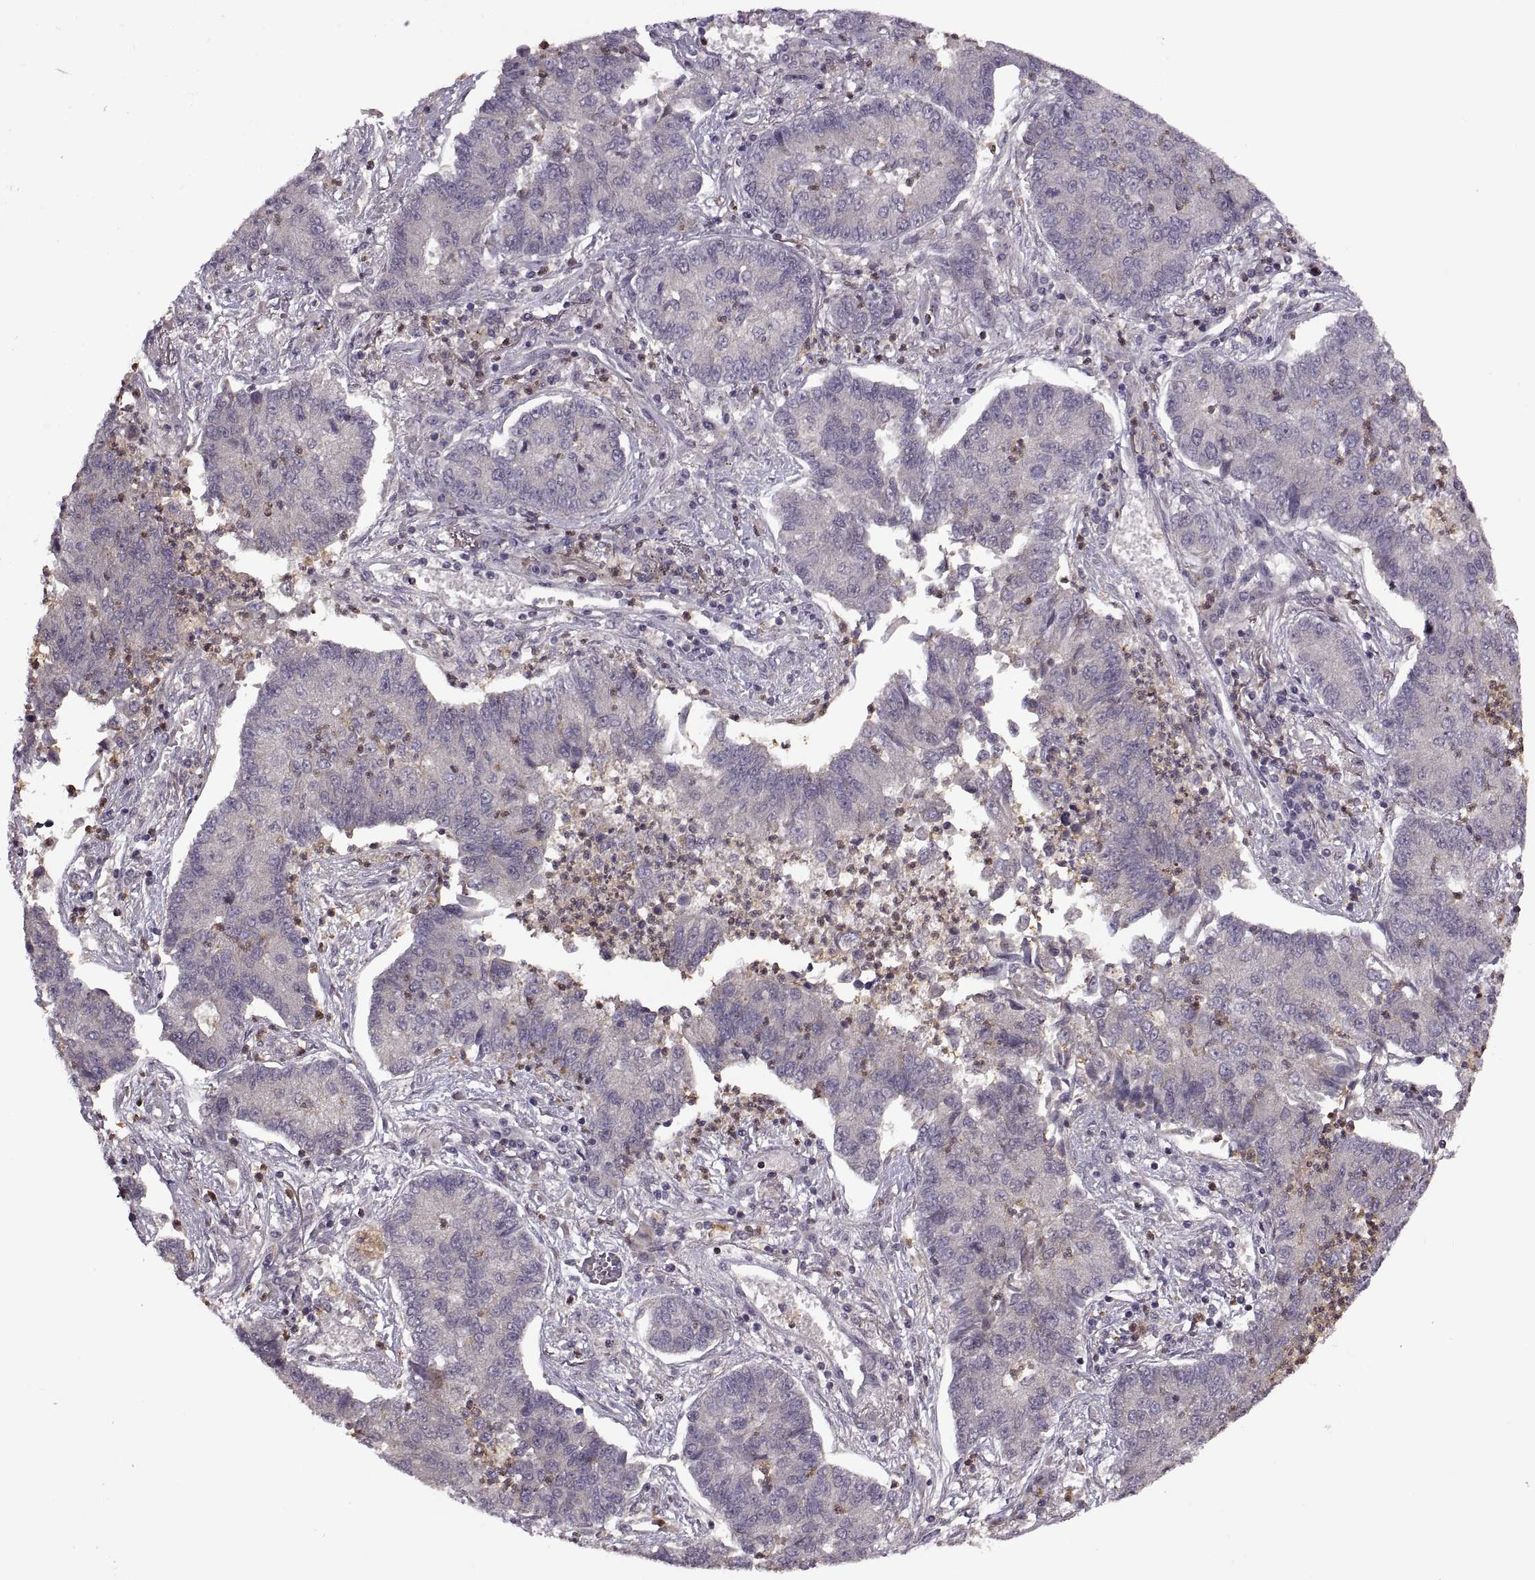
{"staining": {"intensity": "negative", "quantity": "none", "location": "none"}, "tissue": "lung cancer", "cell_type": "Tumor cells", "image_type": "cancer", "snomed": [{"axis": "morphology", "description": "Adenocarcinoma, NOS"}, {"axis": "topography", "description": "Lung"}], "caption": "This histopathology image is of lung cancer stained with IHC to label a protein in brown with the nuclei are counter-stained blue. There is no staining in tumor cells.", "gene": "PIERCE1", "patient": {"sex": "female", "age": 57}}